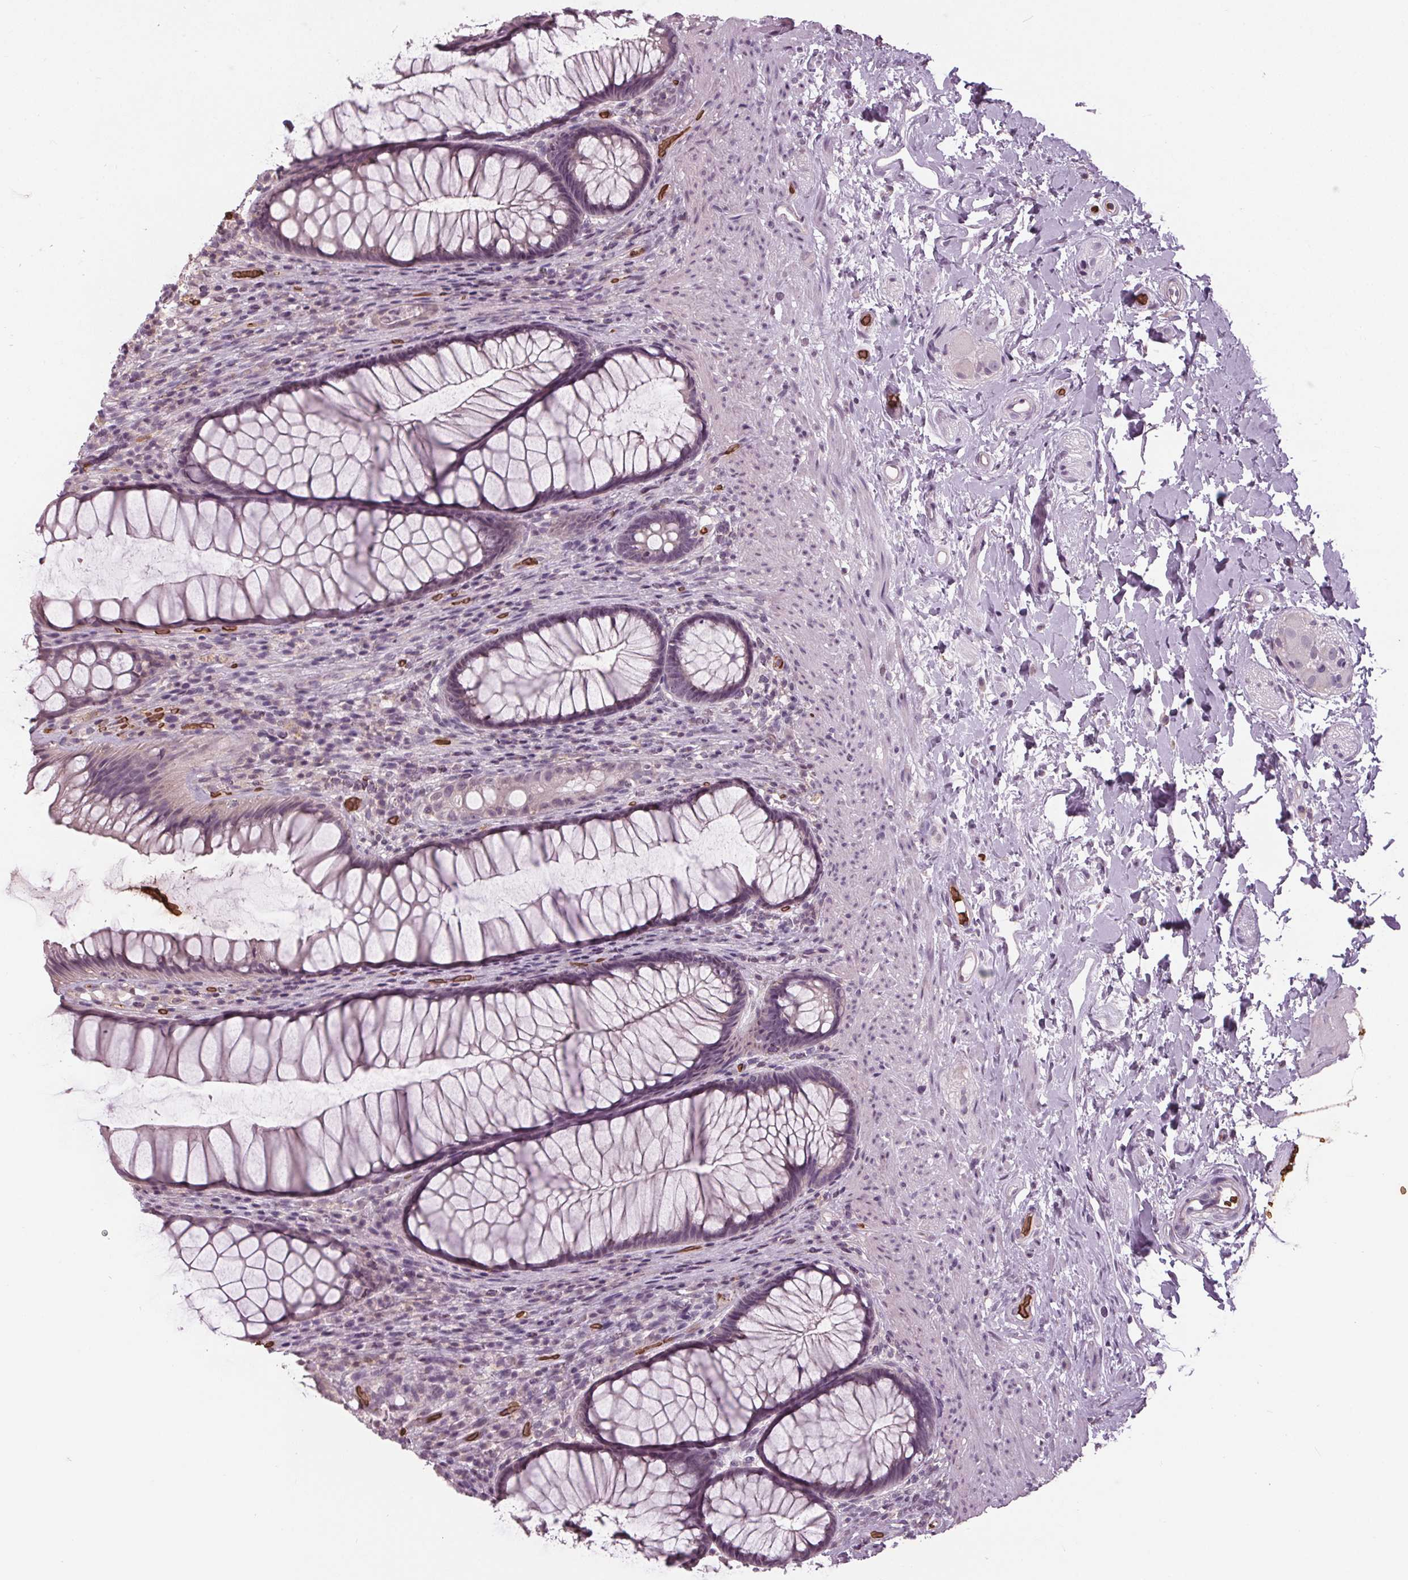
{"staining": {"intensity": "negative", "quantity": "none", "location": "none"}, "tissue": "rectum", "cell_type": "Glandular cells", "image_type": "normal", "snomed": [{"axis": "morphology", "description": "Normal tissue, NOS"}, {"axis": "topography", "description": "Smooth muscle"}, {"axis": "topography", "description": "Rectum"}], "caption": "Immunohistochemistry (IHC) photomicrograph of benign human rectum stained for a protein (brown), which exhibits no expression in glandular cells. (DAB IHC, high magnification).", "gene": "SLC4A1", "patient": {"sex": "male", "age": 53}}